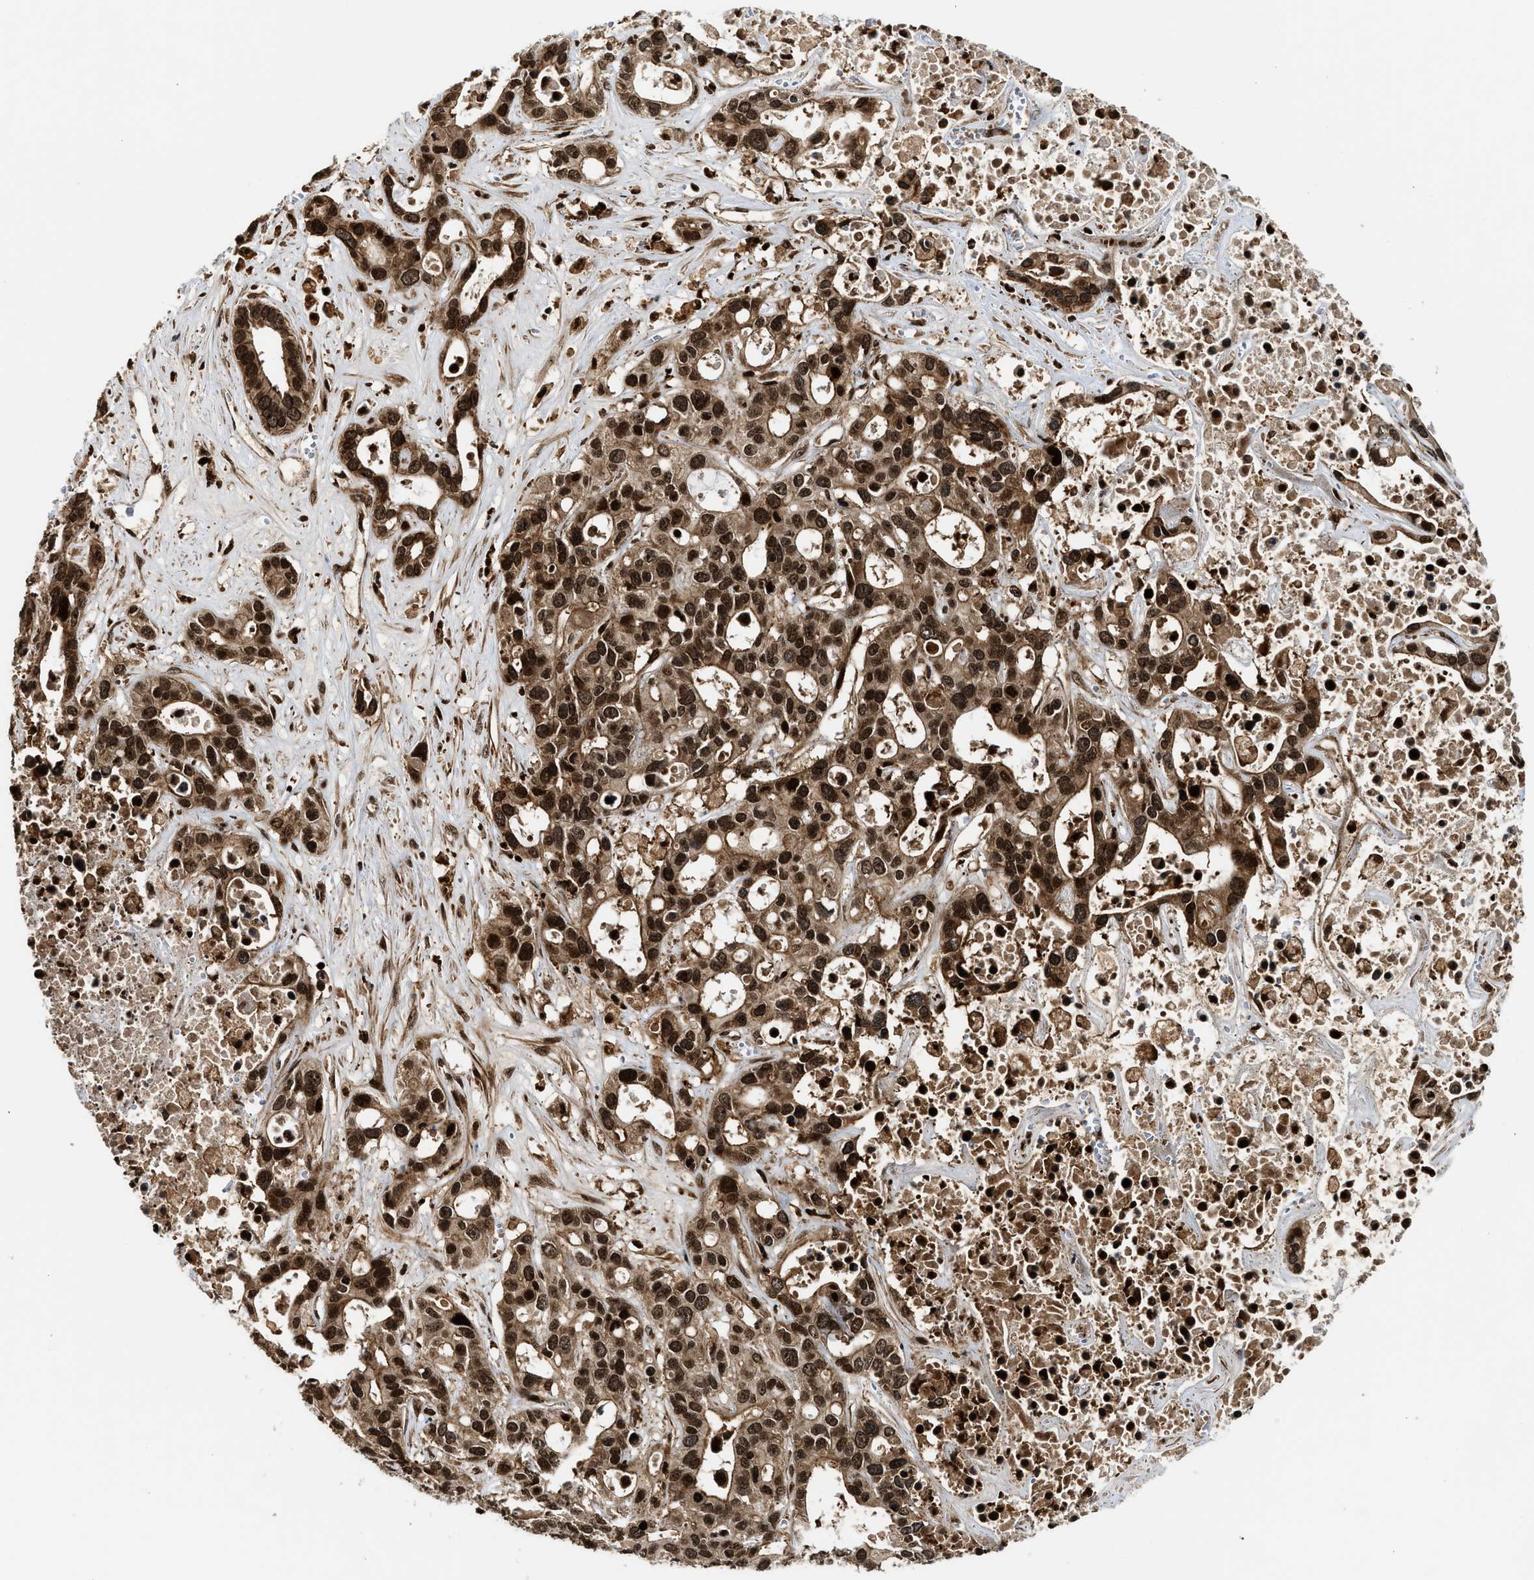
{"staining": {"intensity": "strong", "quantity": ">75%", "location": "cytoplasmic/membranous,nuclear"}, "tissue": "liver cancer", "cell_type": "Tumor cells", "image_type": "cancer", "snomed": [{"axis": "morphology", "description": "Cholangiocarcinoma"}, {"axis": "topography", "description": "Liver"}], "caption": "This is an image of immunohistochemistry staining of cholangiocarcinoma (liver), which shows strong expression in the cytoplasmic/membranous and nuclear of tumor cells.", "gene": "MDM2", "patient": {"sex": "female", "age": 65}}